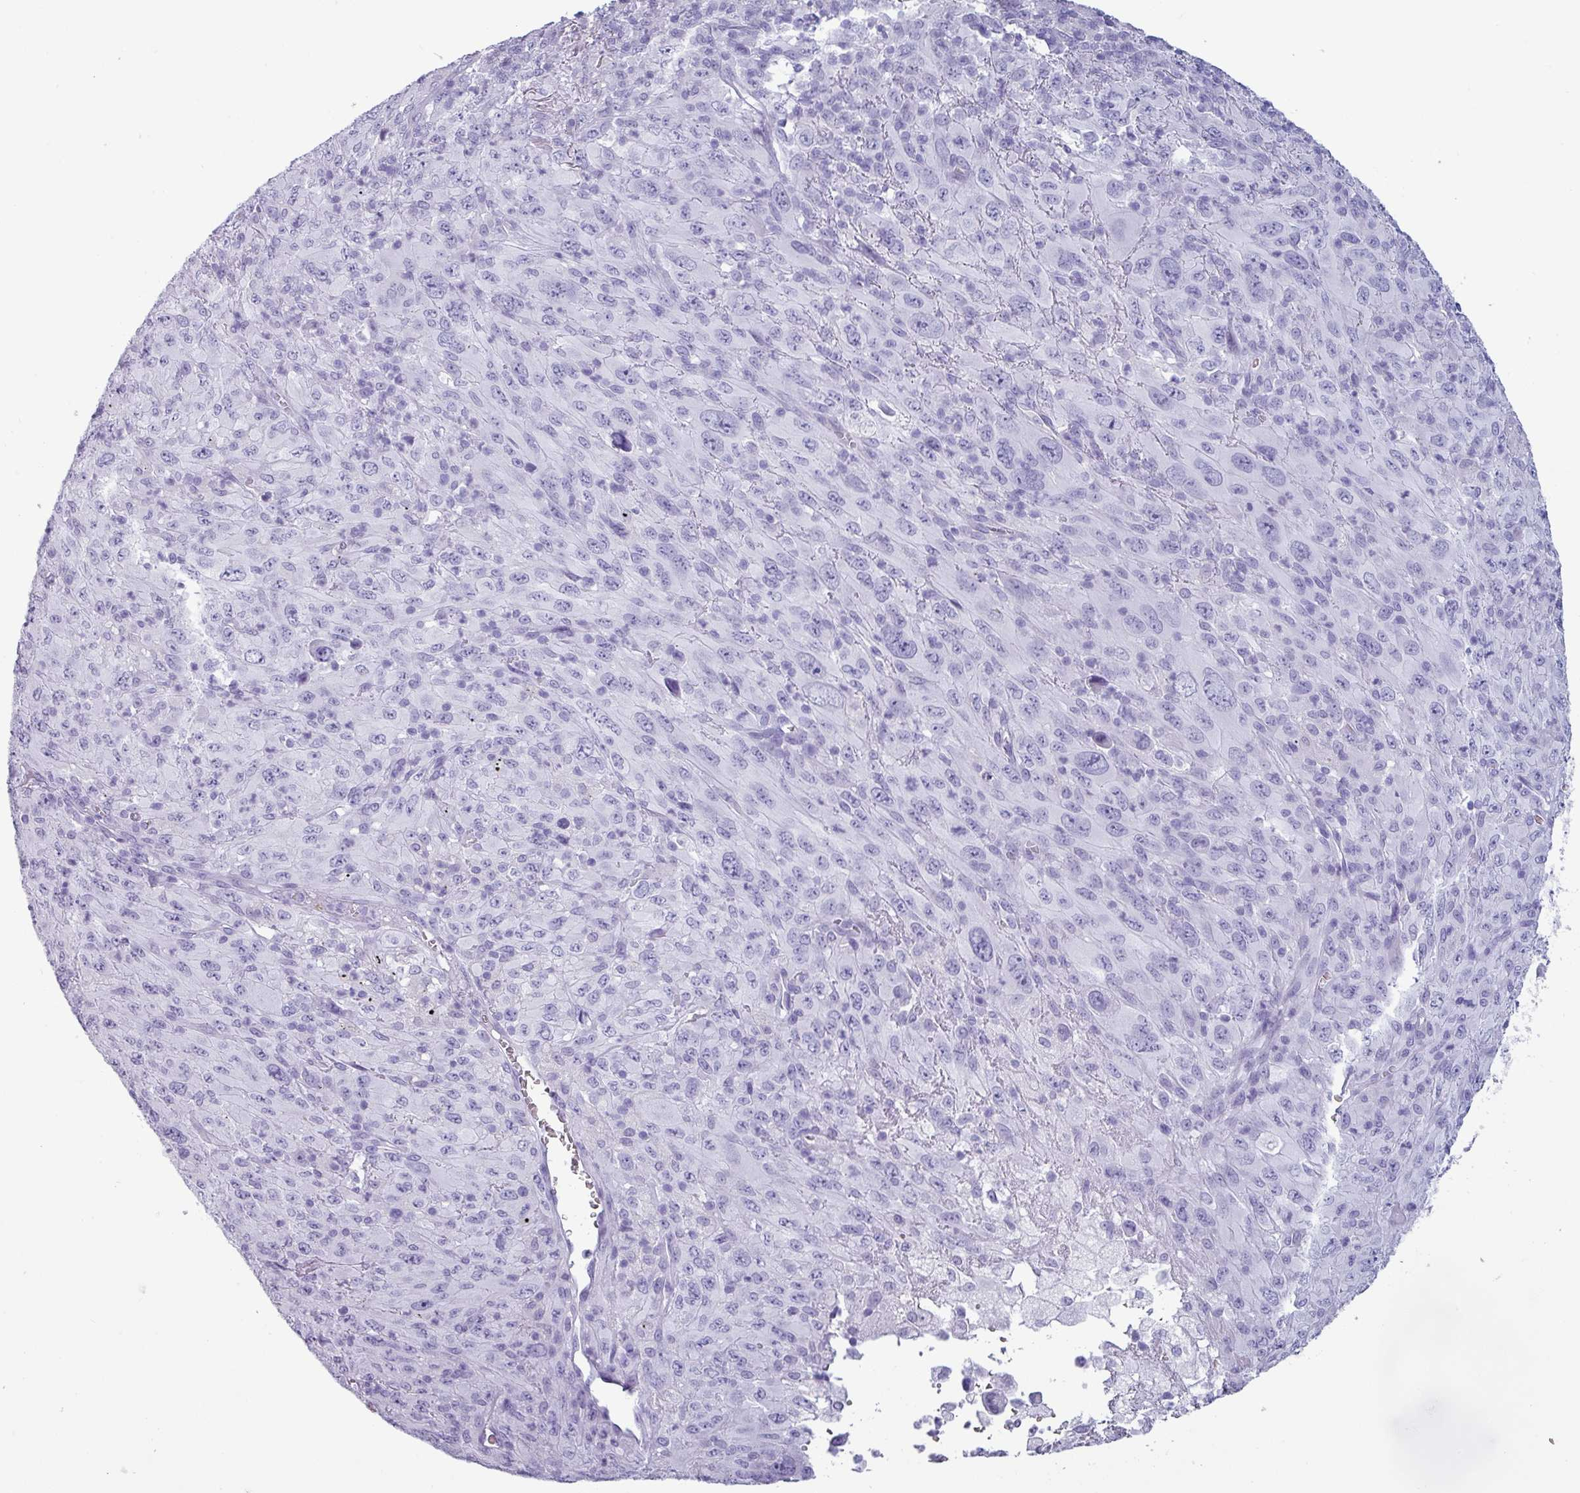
{"staining": {"intensity": "negative", "quantity": "none", "location": "none"}, "tissue": "melanoma", "cell_type": "Tumor cells", "image_type": "cancer", "snomed": [{"axis": "morphology", "description": "Malignant melanoma, Metastatic site"}, {"axis": "topography", "description": "Skin"}], "caption": "An image of human melanoma is negative for staining in tumor cells. (DAB (3,3'-diaminobenzidine) immunohistochemistry, high magnification).", "gene": "CRYBB2", "patient": {"sex": "female", "age": 56}}